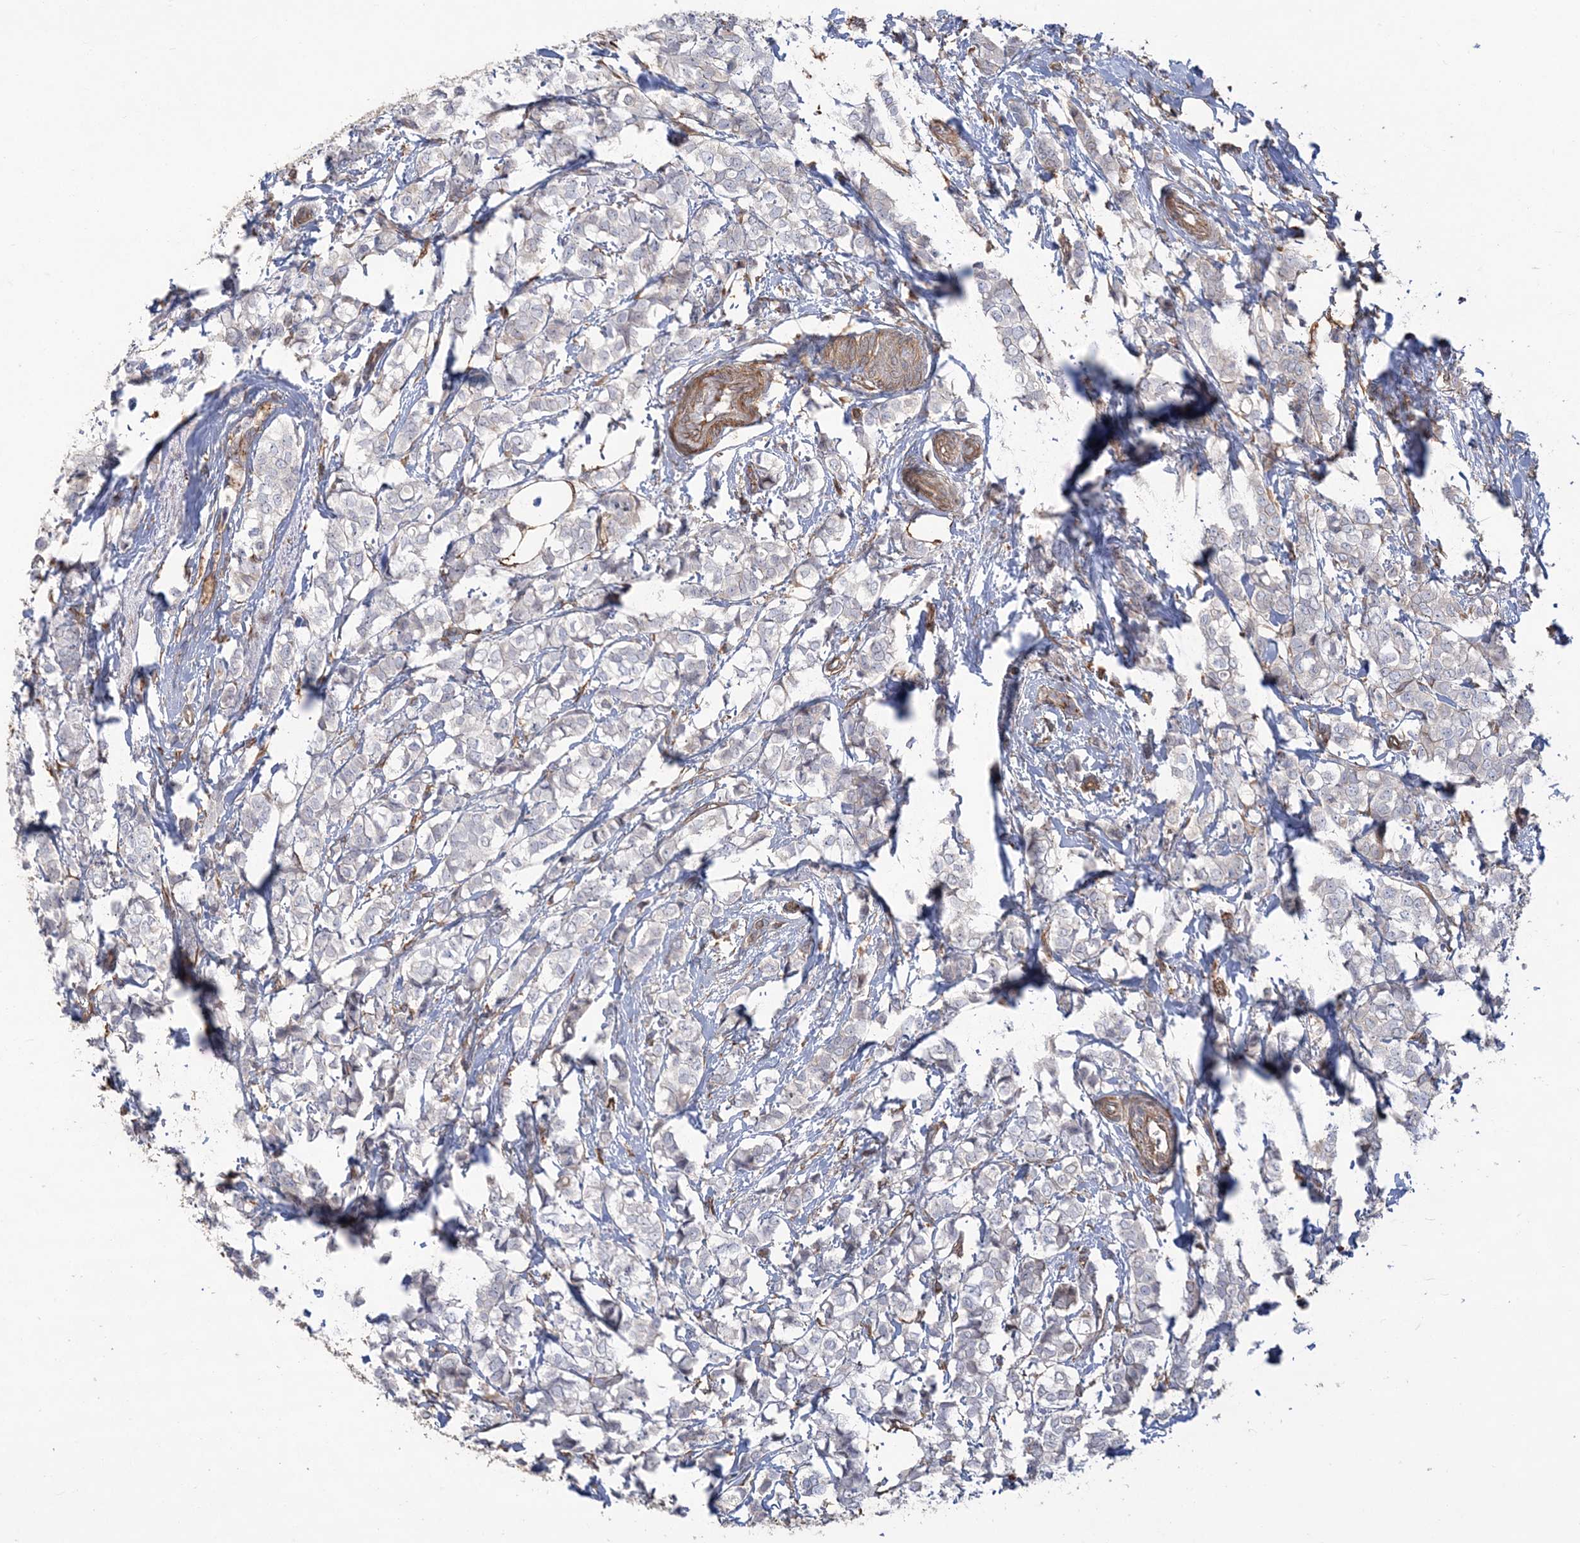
{"staining": {"intensity": "negative", "quantity": "none", "location": "none"}, "tissue": "breast cancer", "cell_type": "Tumor cells", "image_type": "cancer", "snomed": [{"axis": "morphology", "description": "Lobular carcinoma"}, {"axis": "topography", "description": "Breast"}], "caption": "Human breast cancer stained for a protein using immunohistochemistry displays no expression in tumor cells.", "gene": "ZNF821", "patient": {"sex": "female", "age": 60}}